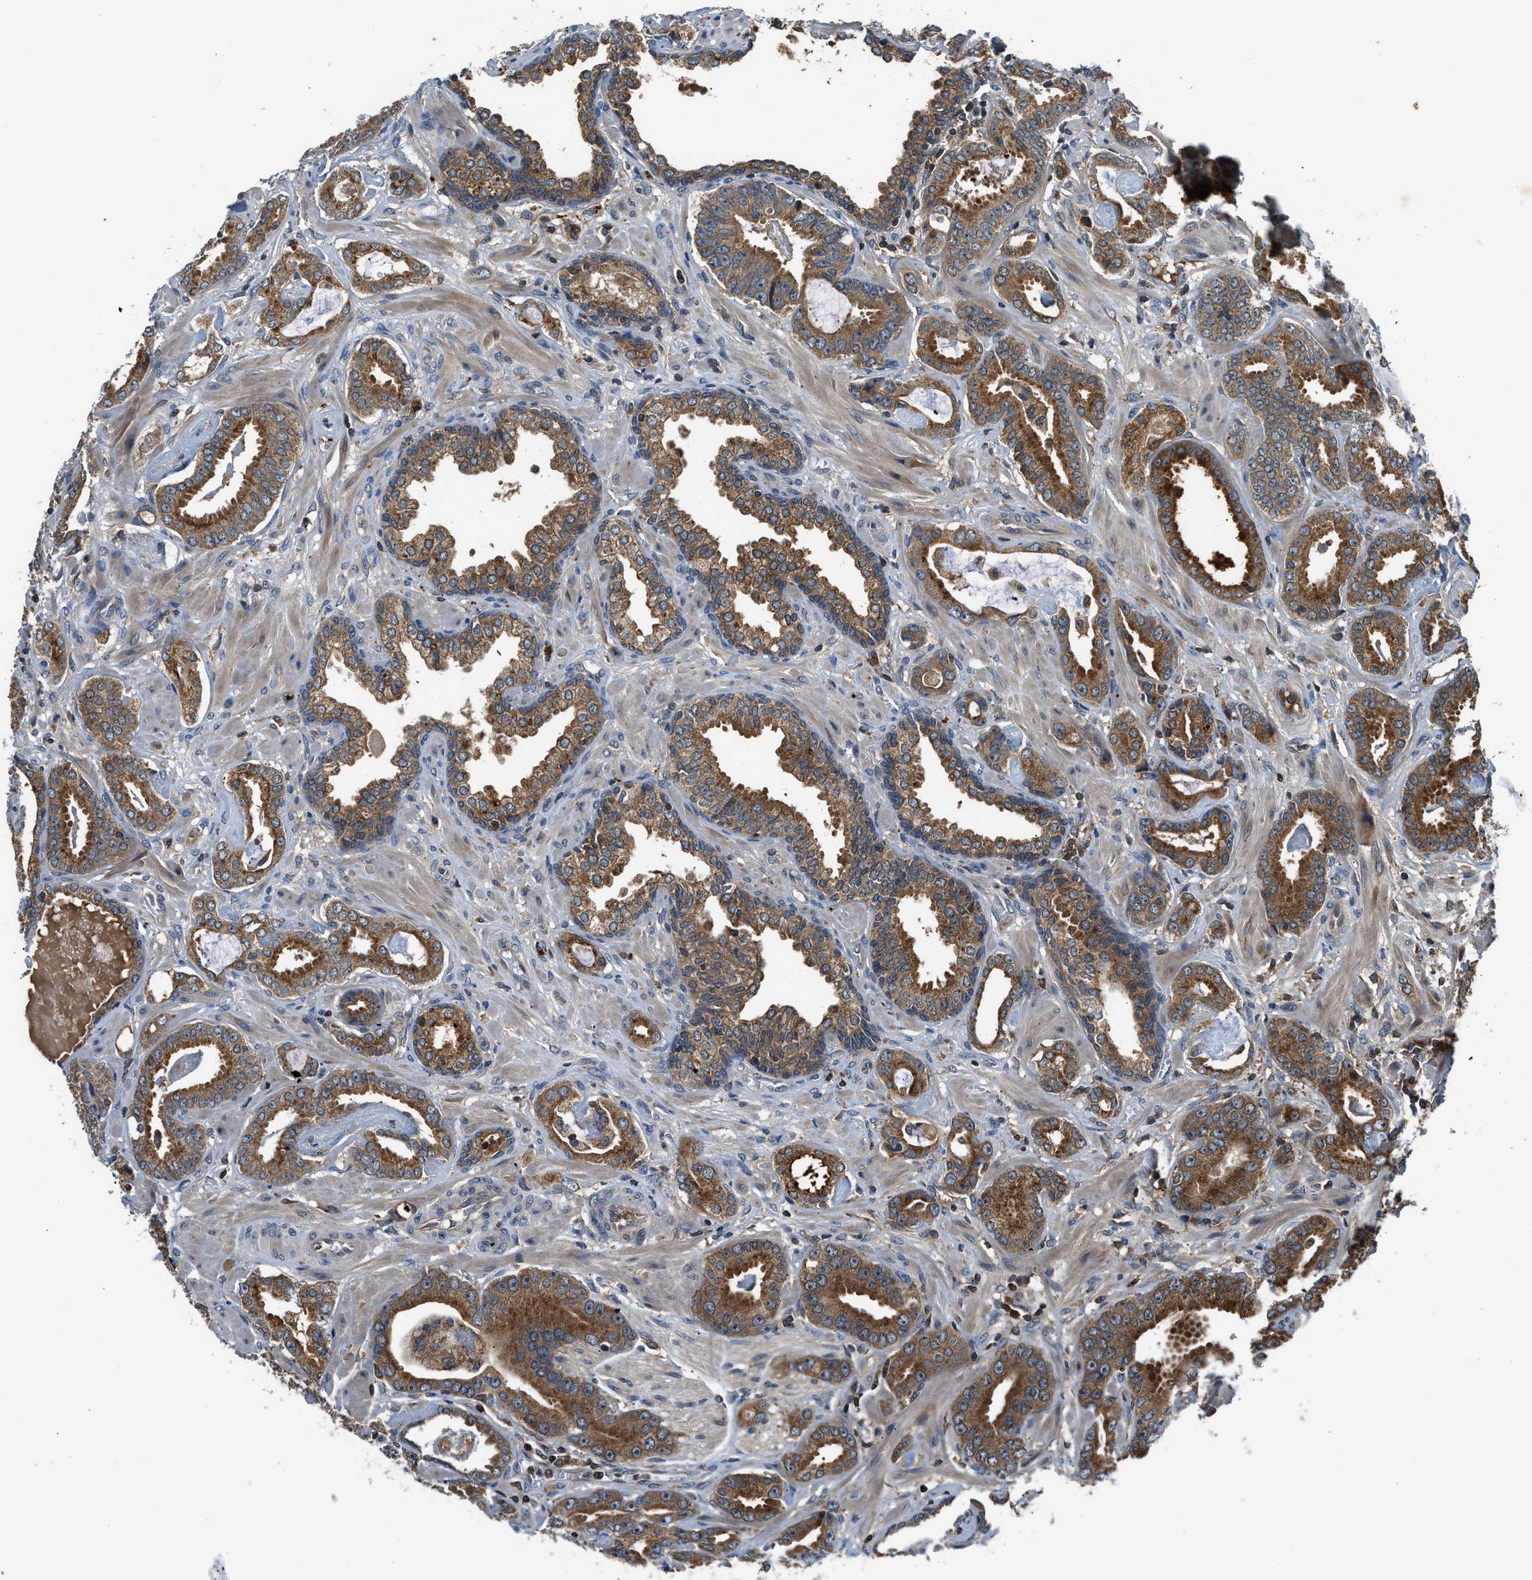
{"staining": {"intensity": "moderate", "quantity": ">75%", "location": "cytoplasmic/membranous"}, "tissue": "prostate cancer", "cell_type": "Tumor cells", "image_type": "cancer", "snomed": [{"axis": "morphology", "description": "Adenocarcinoma, Low grade"}, {"axis": "topography", "description": "Prostate"}], "caption": "Prostate cancer stained with DAB (3,3'-diaminobenzidine) immunohistochemistry (IHC) displays medium levels of moderate cytoplasmic/membranous positivity in about >75% of tumor cells.", "gene": "PAFAH2", "patient": {"sex": "male", "age": 65}}